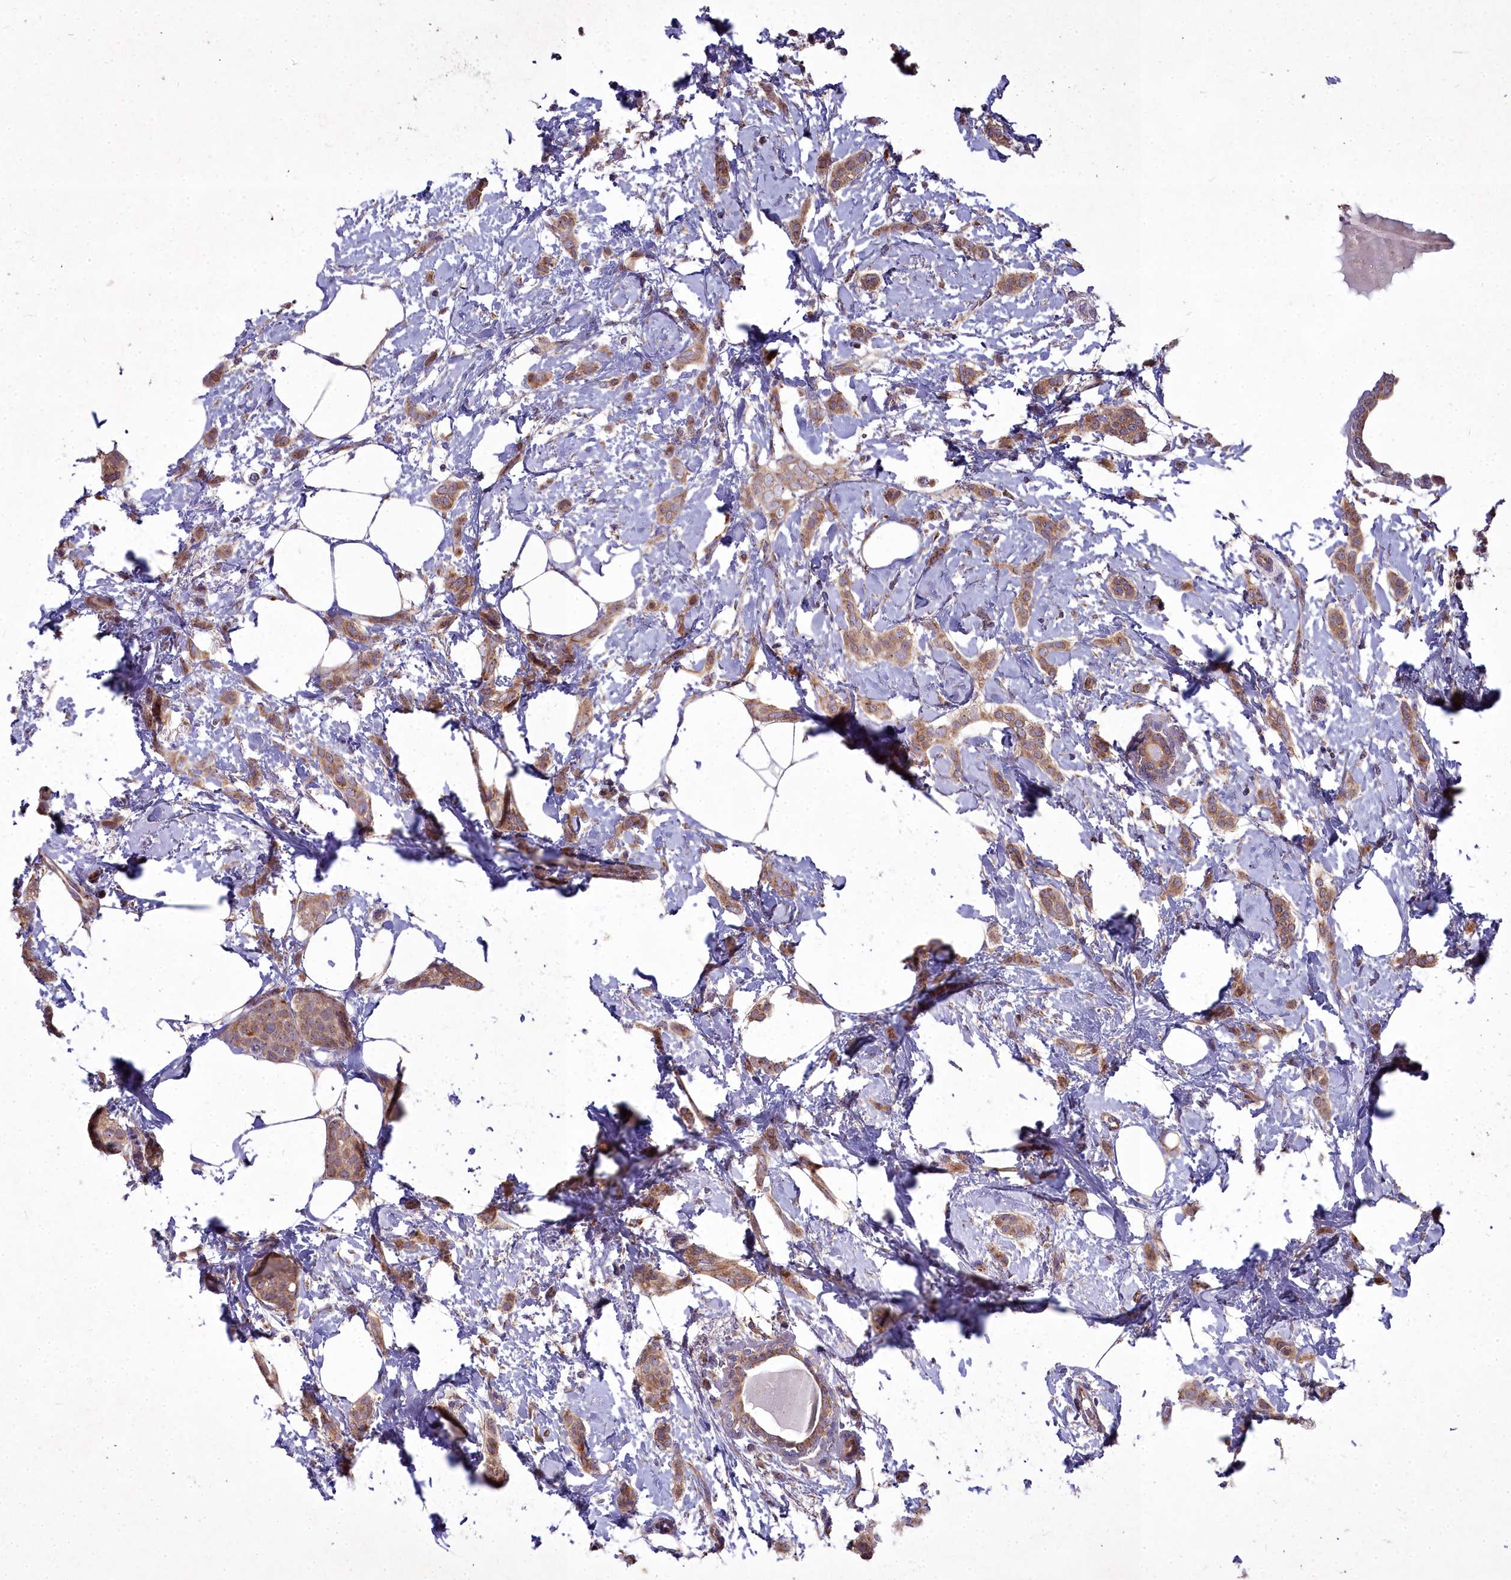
{"staining": {"intensity": "moderate", "quantity": ">75%", "location": "cytoplasmic/membranous"}, "tissue": "breast cancer", "cell_type": "Tumor cells", "image_type": "cancer", "snomed": [{"axis": "morphology", "description": "Duct carcinoma"}, {"axis": "topography", "description": "Breast"}], "caption": "DAB immunohistochemical staining of breast cancer demonstrates moderate cytoplasmic/membranous protein expression in approximately >75% of tumor cells.", "gene": "MICU2", "patient": {"sex": "female", "age": 72}}